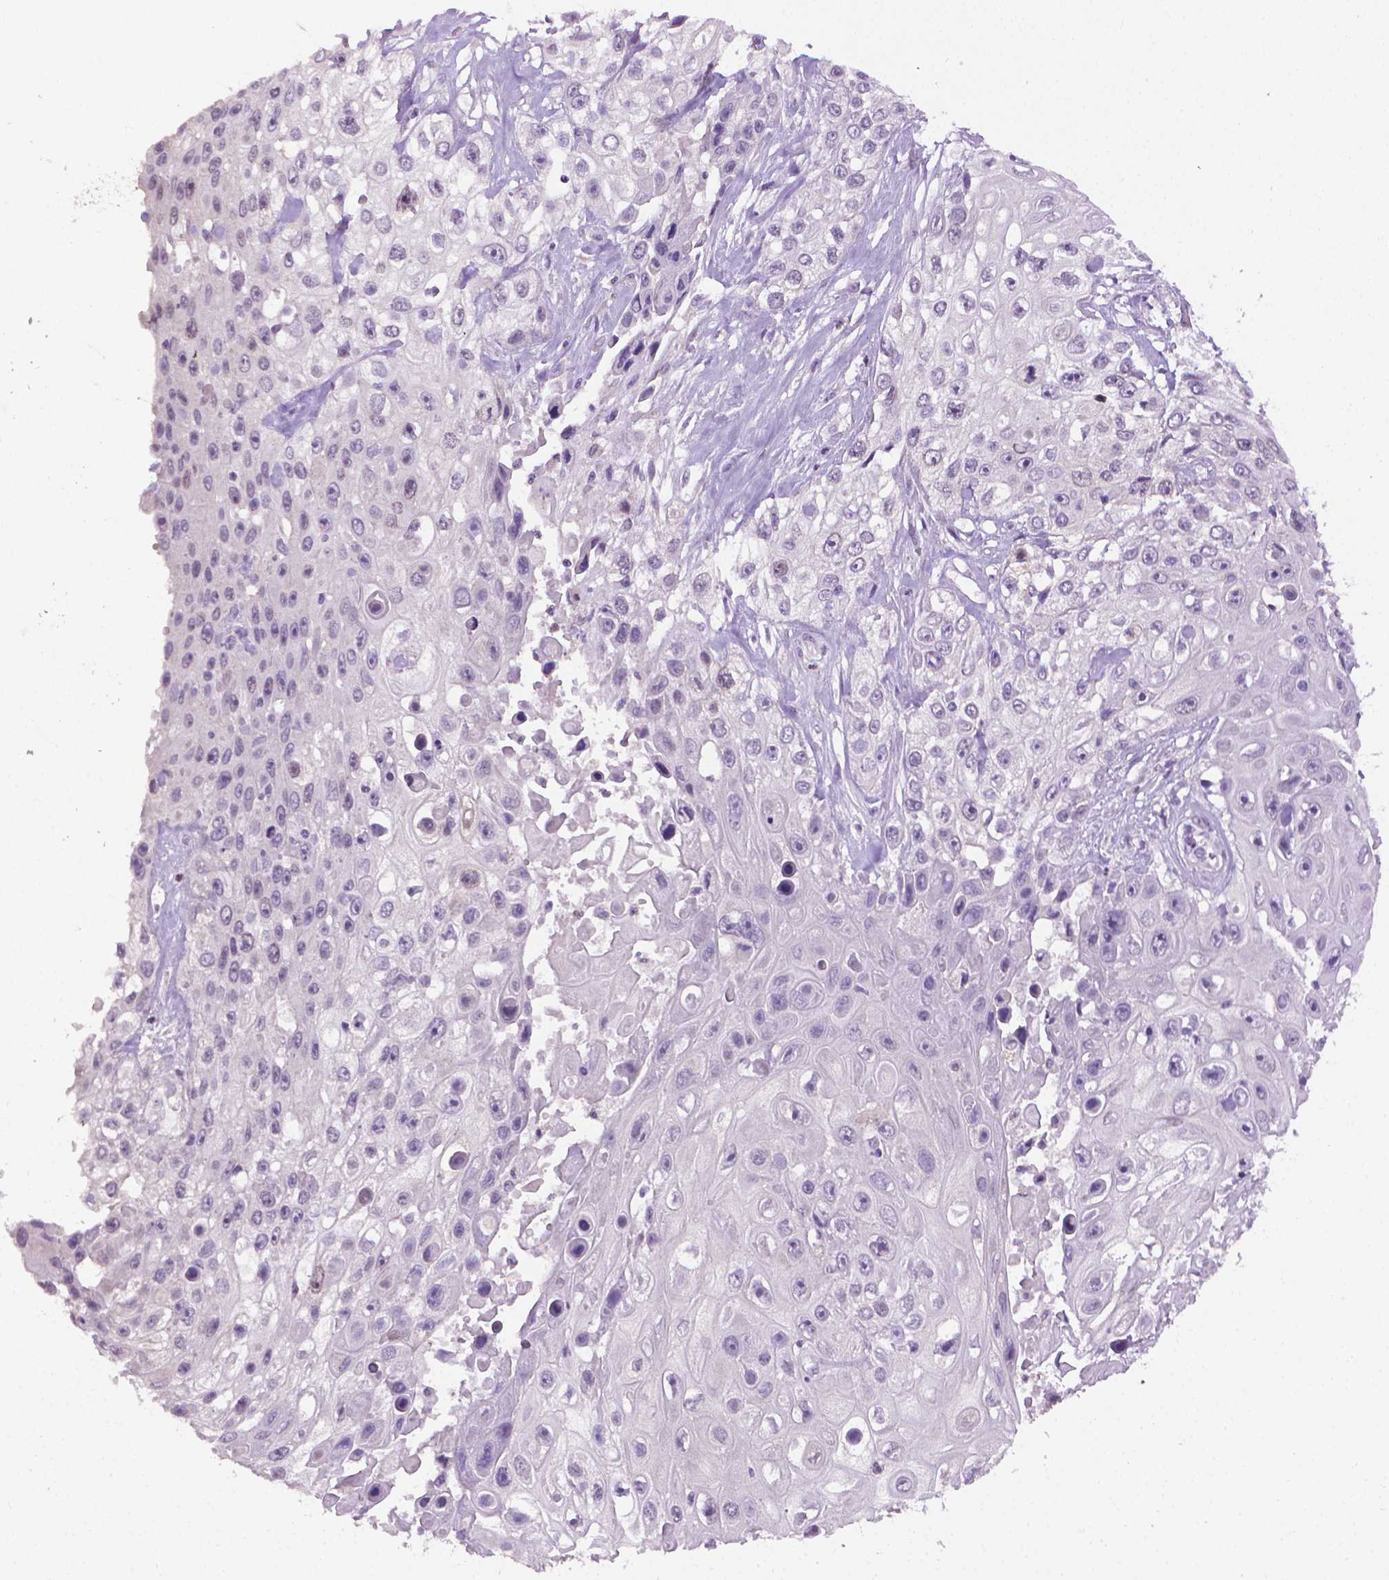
{"staining": {"intensity": "negative", "quantity": "none", "location": "none"}, "tissue": "skin cancer", "cell_type": "Tumor cells", "image_type": "cancer", "snomed": [{"axis": "morphology", "description": "Squamous cell carcinoma, NOS"}, {"axis": "topography", "description": "Skin"}], "caption": "Immunohistochemistry (IHC) image of neoplastic tissue: skin squamous cell carcinoma stained with DAB (3,3'-diaminobenzidine) displays no significant protein expression in tumor cells.", "gene": "CDKN2D", "patient": {"sex": "male", "age": 82}}